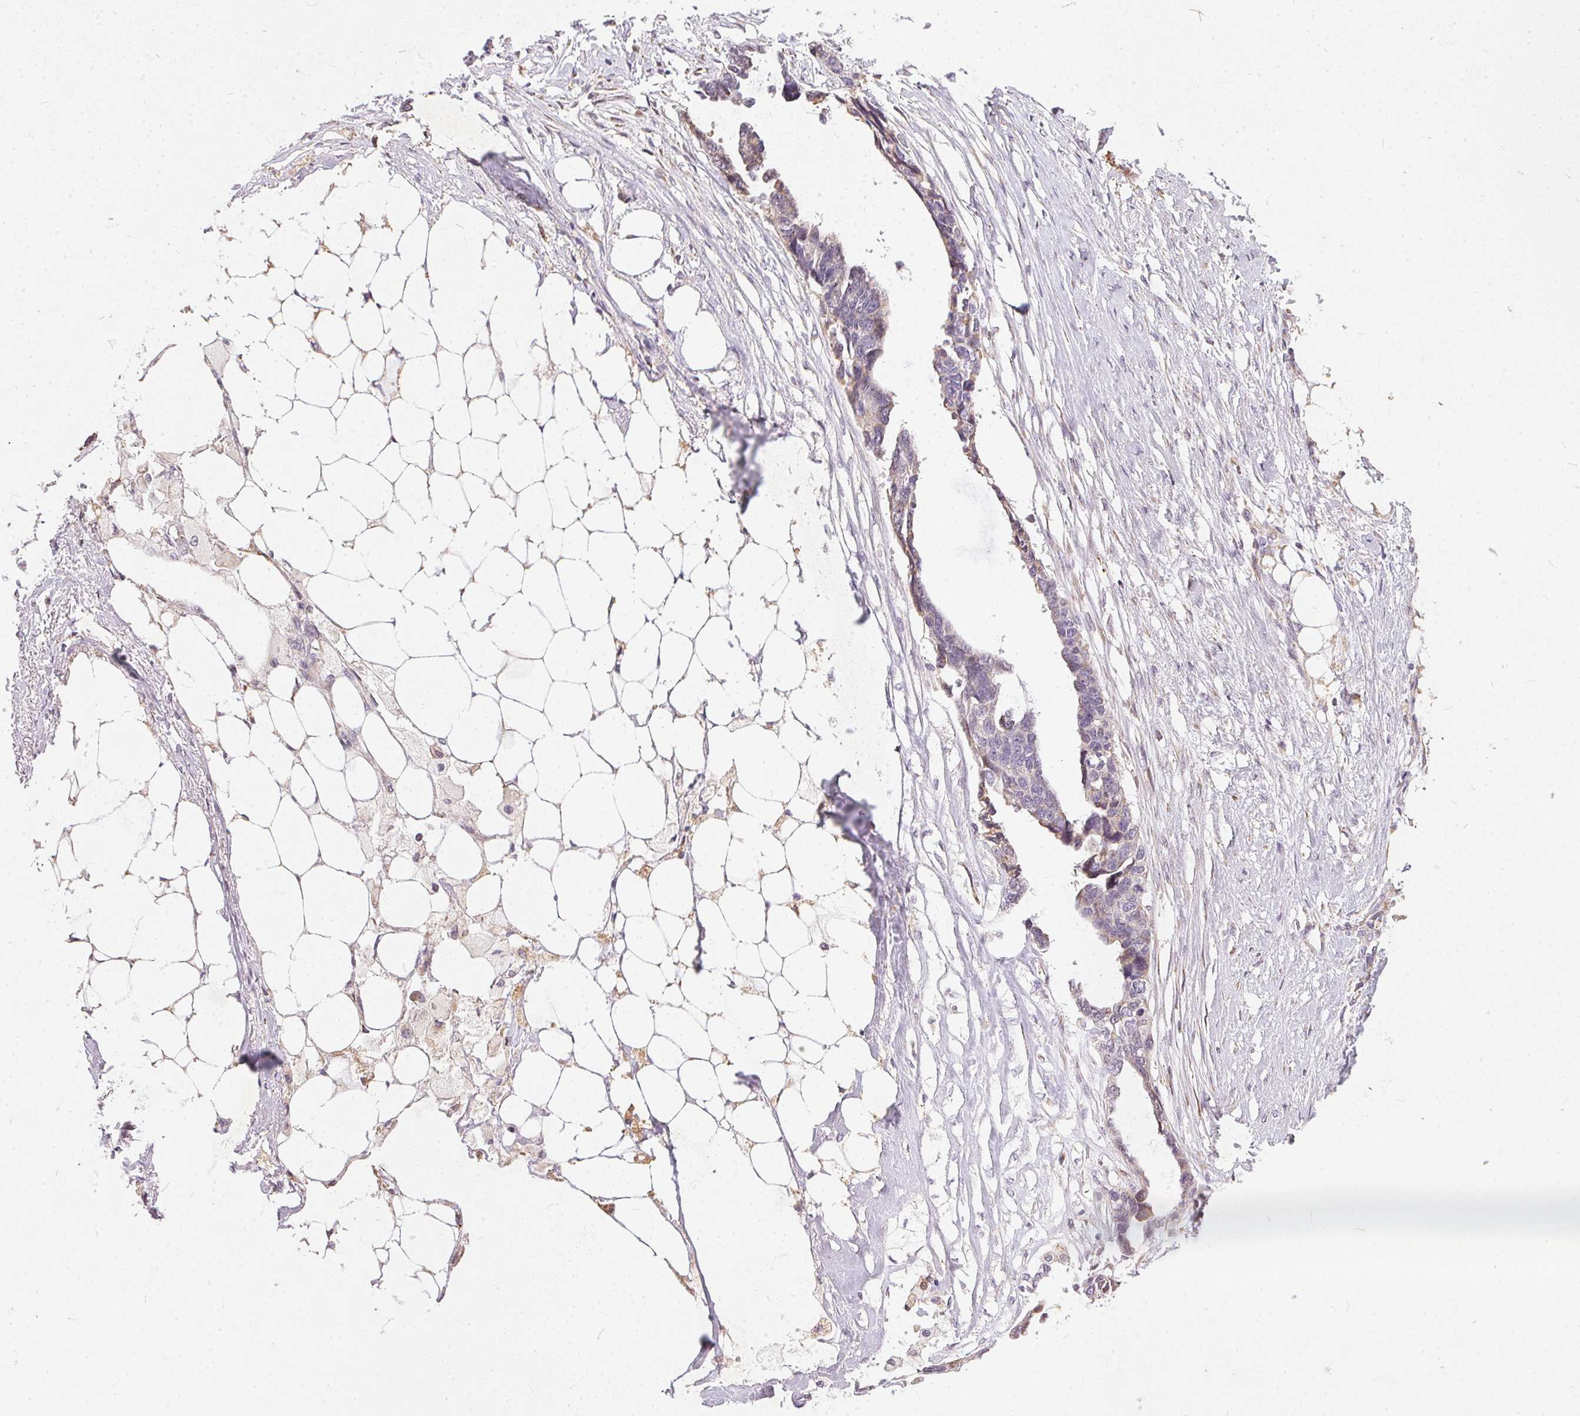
{"staining": {"intensity": "negative", "quantity": "none", "location": "none"}, "tissue": "ovarian cancer", "cell_type": "Tumor cells", "image_type": "cancer", "snomed": [{"axis": "morphology", "description": "Cystadenocarcinoma, serous, NOS"}, {"axis": "topography", "description": "Ovary"}], "caption": "Immunohistochemical staining of human ovarian cancer demonstrates no significant staining in tumor cells.", "gene": "VWA5B2", "patient": {"sex": "female", "age": 69}}